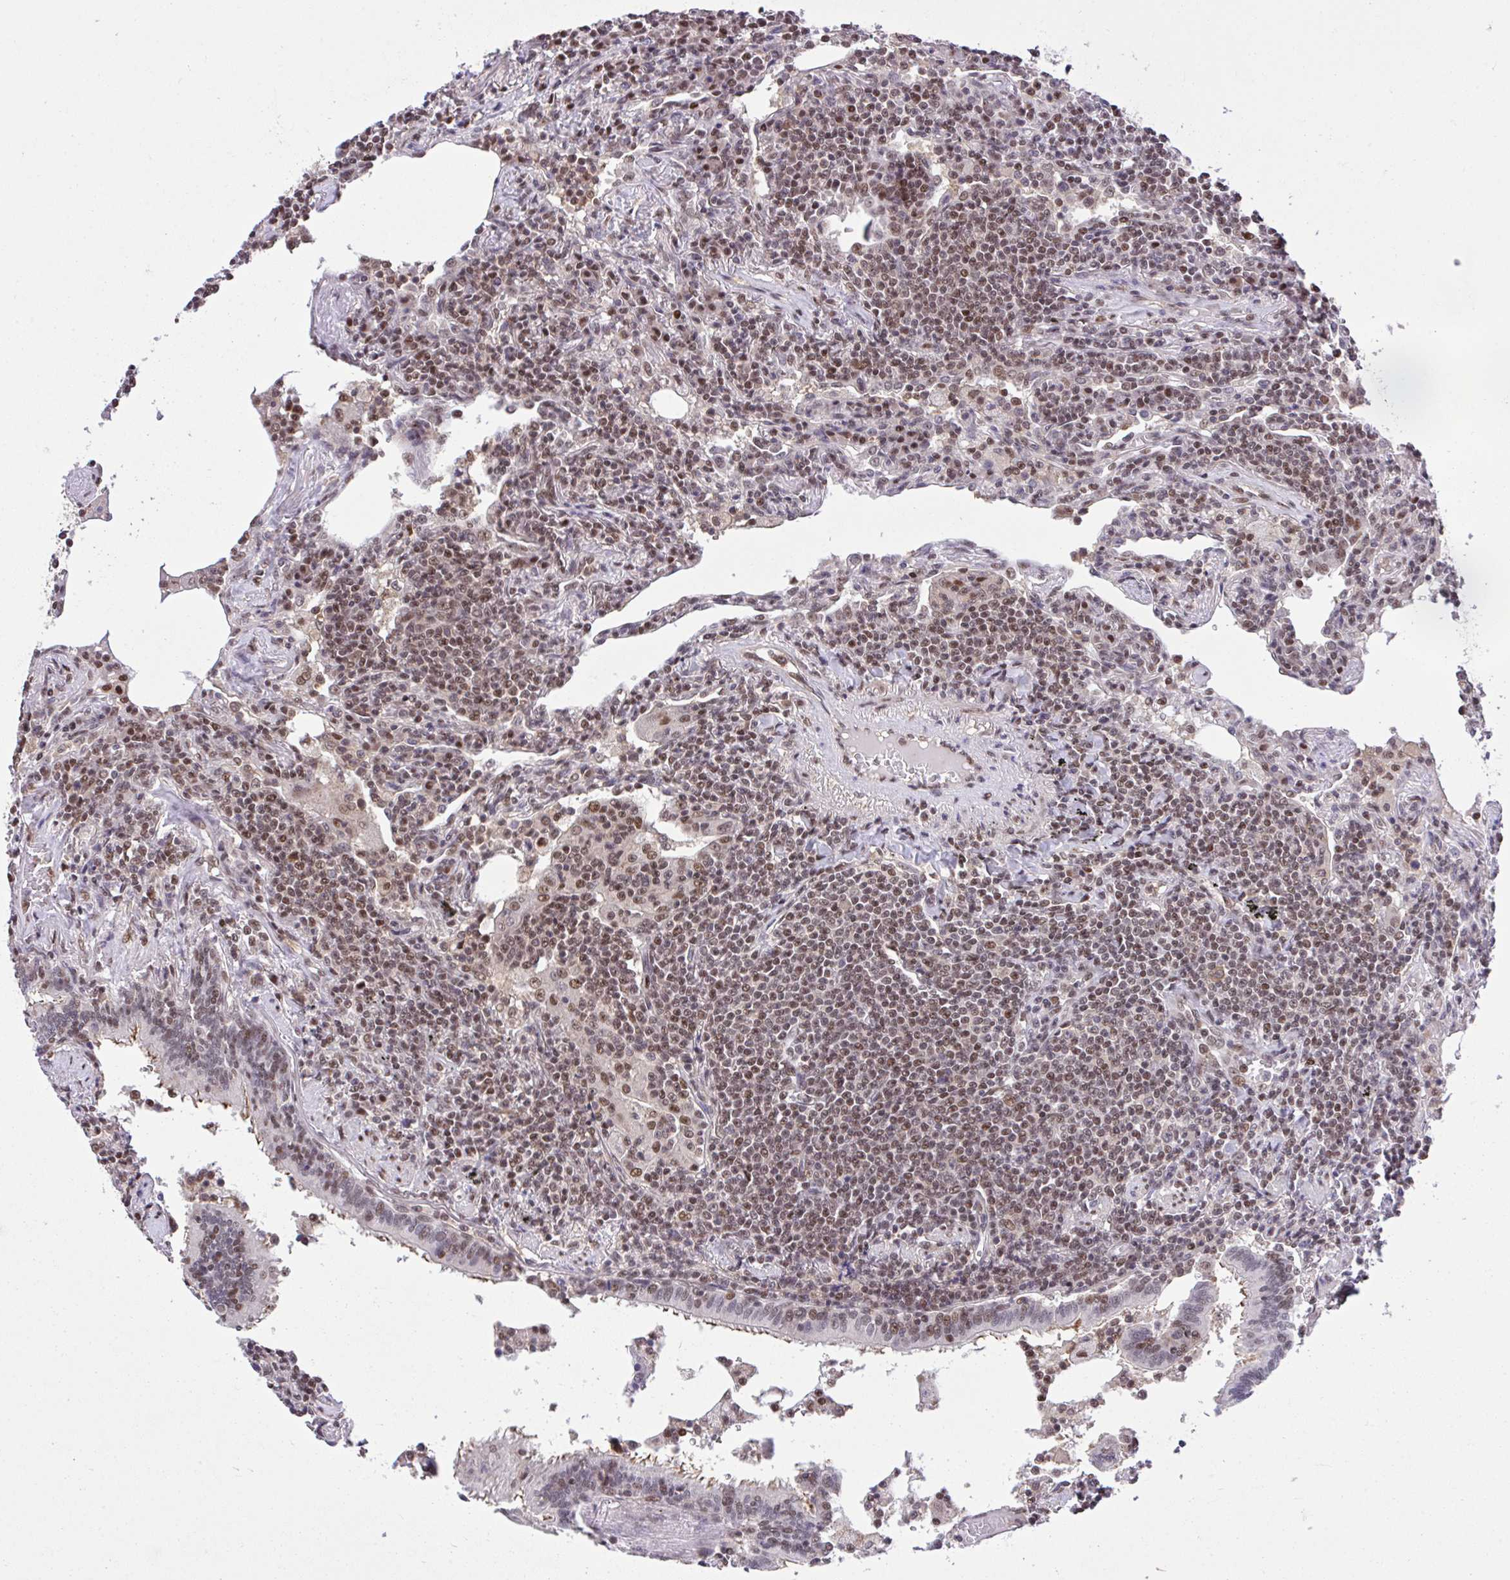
{"staining": {"intensity": "moderate", "quantity": ">75%", "location": "nuclear"}, "tissue": "lymphoma", "cell_type": "Tumor cells", "image_type": "cancer", "snomed": [{"axis": "morphology", "description": "Malignant lymphoma, non-Hodgkin's type, Low grade"}, {"axis": "topography", "description": "Lung"}], "caption": "IHC staining of lymphoma, which shows medium levels of moderate nuclear expression in about >75% of tumor cells indicating moderate nuclear protein positivity. The staining was performed using DAB (3,3'-diaminobenzidine) (brown) for protein detection and nuclei were counterstained in hematoxylin (blue).", "gene": "GLIS3", "patient": {"sex": "female", "age": 71}}